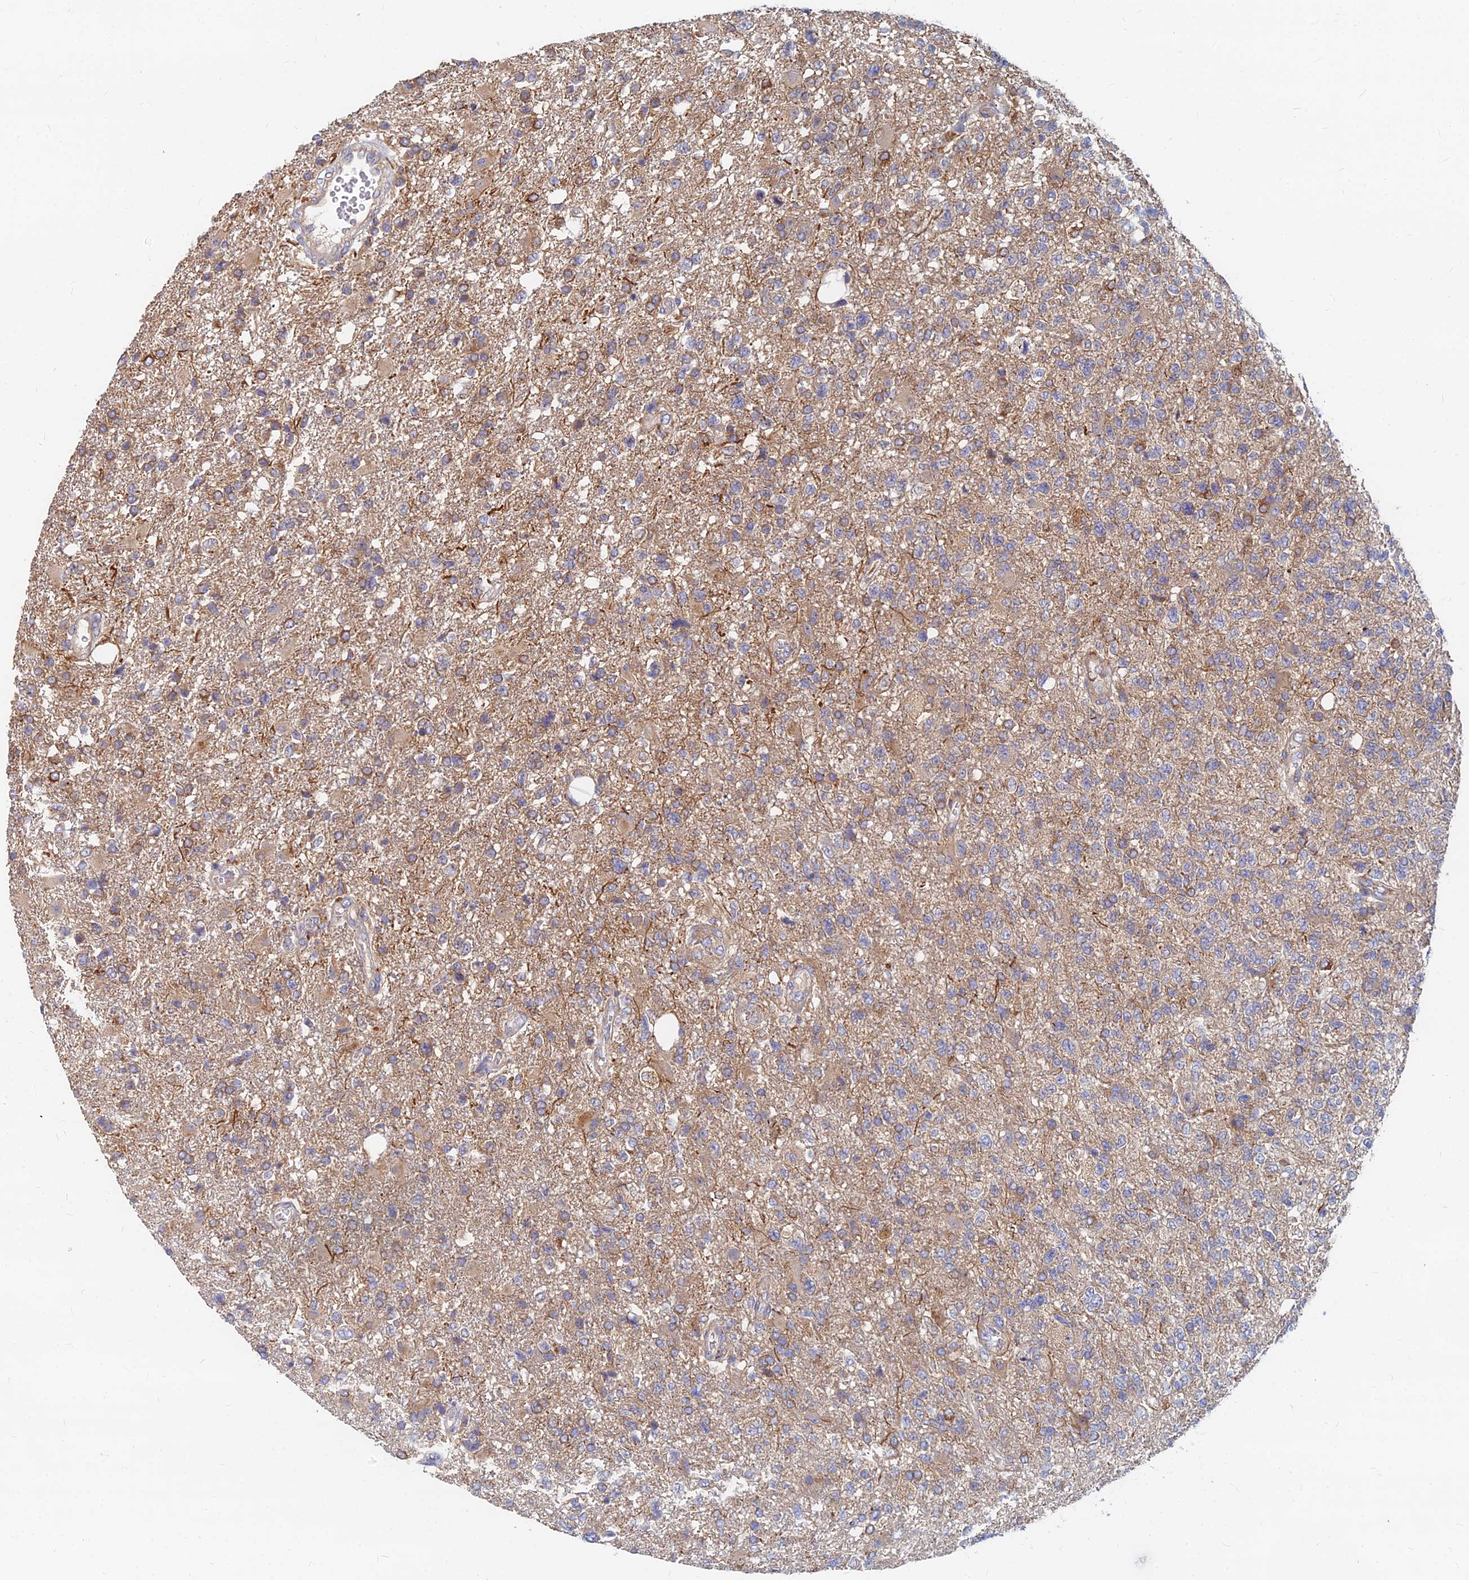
{"staining": {"intensity": "negative", "quantity": "none", "location": "none"}, "tissue": "glioma", "cell_type": "Tumor cells", "image_type": "cancer", "snomed": [{"axis": "morphology", "description": "Glioma, malignant, High grade"}, {"axis": "topography", "description": "Brain"}], "caption": "Immunohistochemistry histopathology image of human glioma stained for a protein (brown), which demonstrates no expression in tumor cells. (DAB immunohistochemistry, high magnification).", "gene": "CCZ1", "patient": {"sex": "male", "age": 56}}